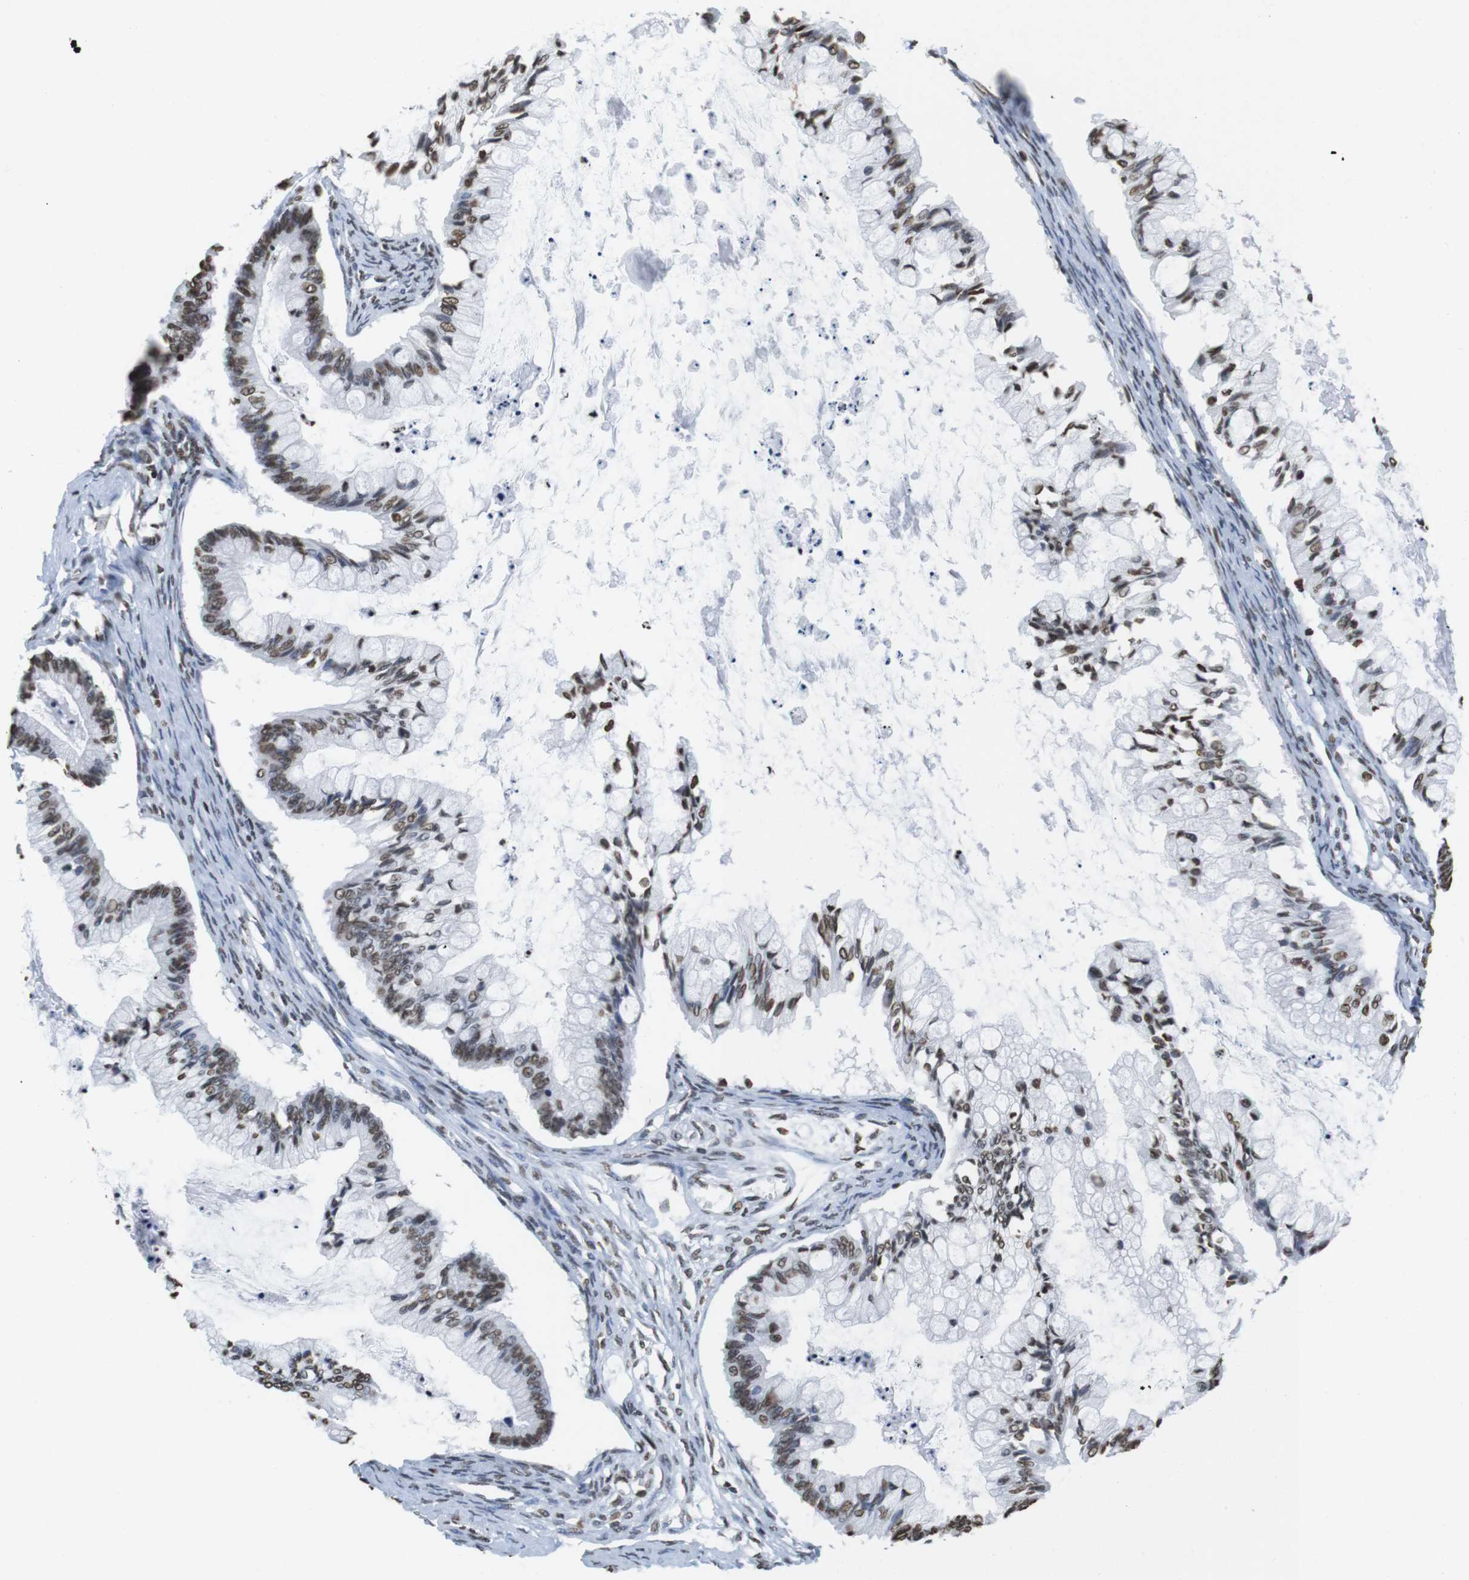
{"staining": {"intensity": "moderate", "quantity": ">75%", "location": "nuclear"}, "tissue": "ovarian cancer", "cell_type": "Tumor cells", "image_type": "cancer", "snomed": [{"axis": "morphology", "description": "Cystadenocarcinoma, mucinous, NOS"}, {"axis": "topography", "description": "Ovary"}], "caption": "High-magnification brightfield microscopy of ovarian cancer (mucinous cystadenocarcinoma) stained with DAB (3,3'-diaminobenzidine) (brown) and counterstained with hematoxylin (blue). tumor cells exhibit moderate nuclear staining is seen in about>75% of cells.", "gene": "BSX", "patient": {"sex": "female", "age": 57}}